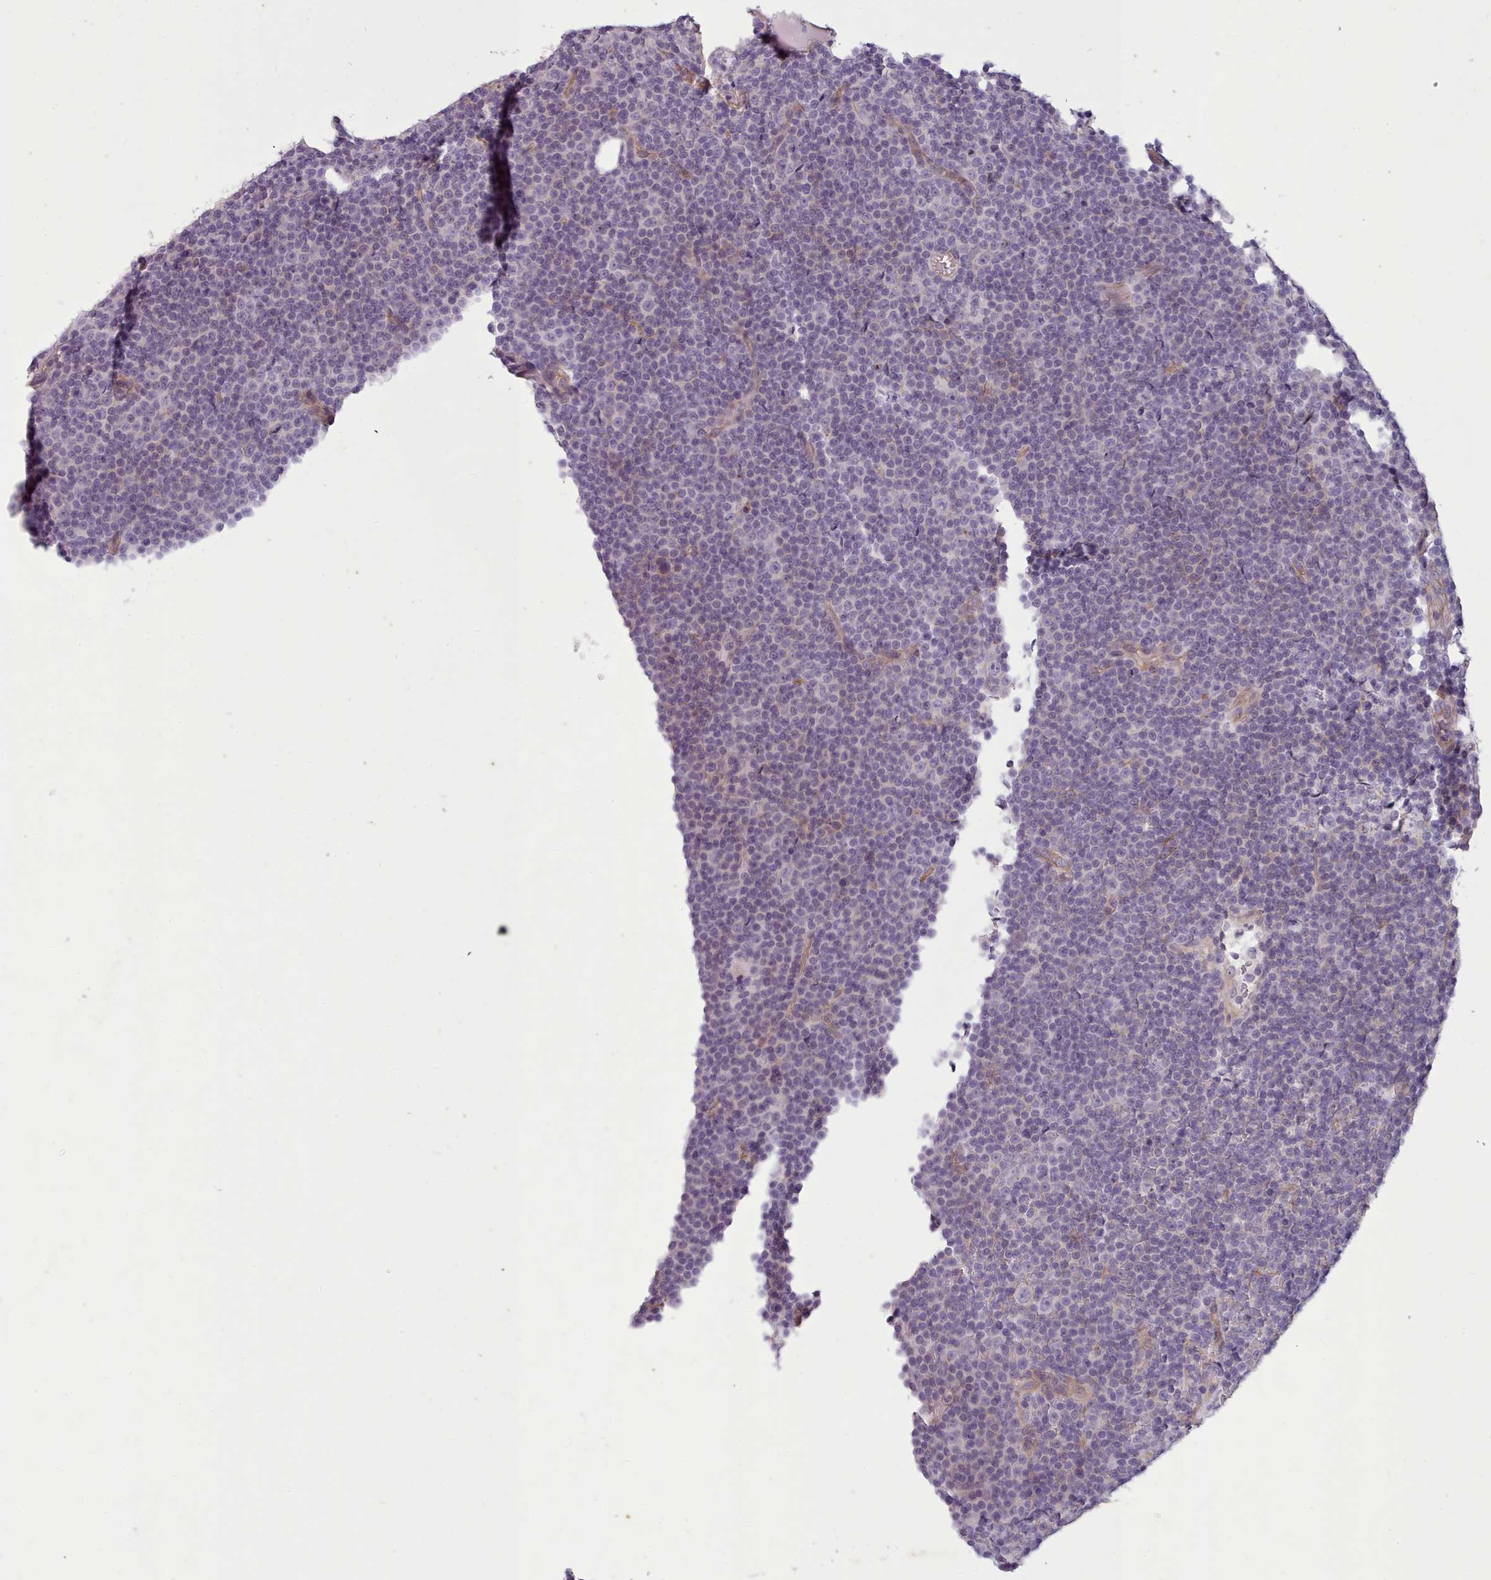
{"staining": {"intensity": "negative", "quantity": "none", "location": "none"}, "tissue": "lymphoma", "cell_type": "Tumor cells", "image_type": "cancer", "snomed": [{"axis": "morphology", "description": "Malignant lymphoma, non-Hodgkin's type, Low grade"}, {"axis": "topography", "description": "Lymph node"}], "caption": "Protein analysis of low-grade malignant lymphoma, non-Hodgkin's type displays no significant expression in tumor cells. Brightfield microscopy of immunohistochemistry (IHC) stained with DAB (brown) and hematoxylin (blue), captured at high magnification.", "gene": "PLD4", "patient": {"sex": "female", "age": 67}}